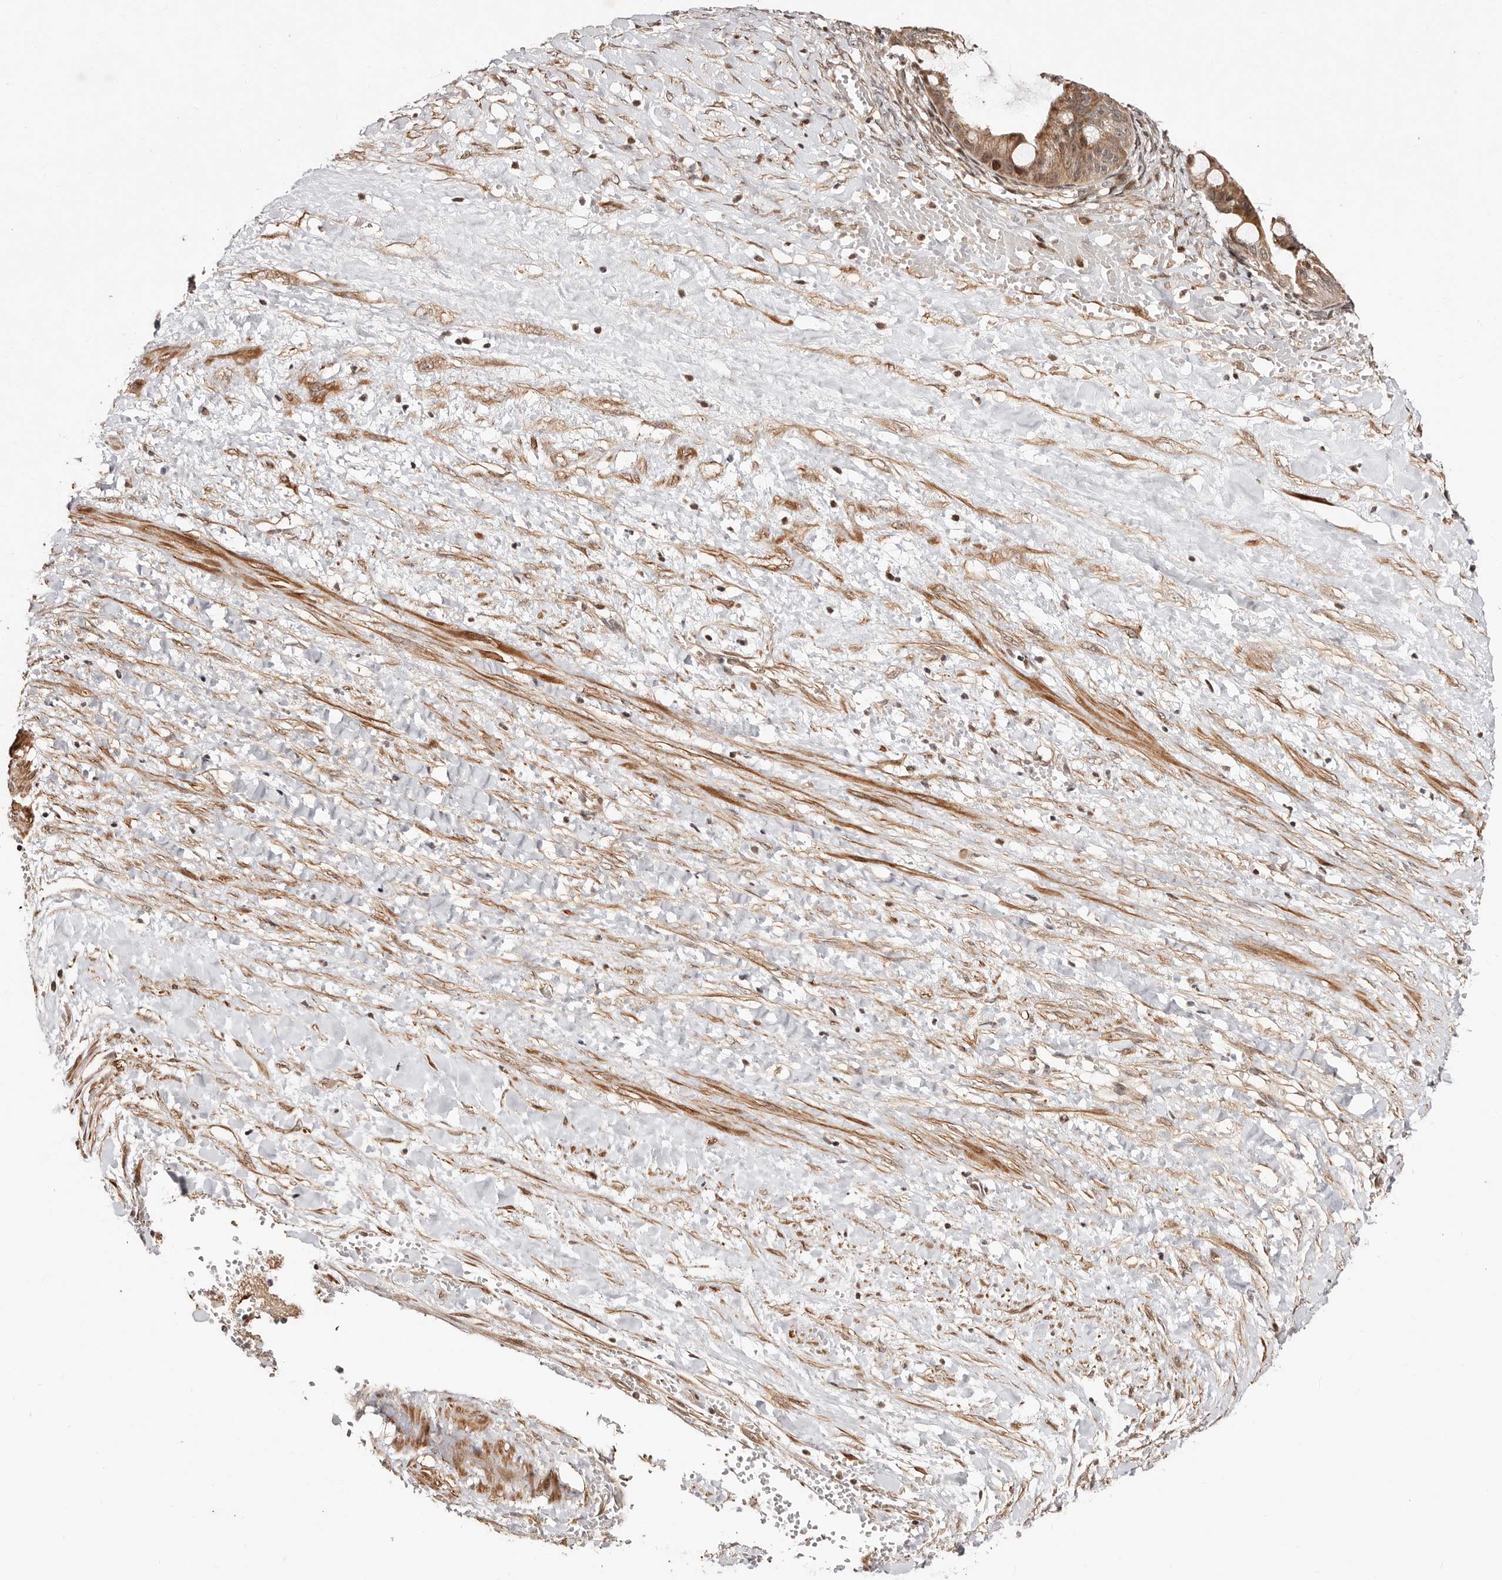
{"staining": {"intensity": "moderate", "quantity": ">75%", "location": "cytoplasmic/membranous"}, "tissue": "ovarian cancer", "cell_type": "Tumor cells", "image_type": "cancer", "snomed": [{"axis": "morphology", "description": "Cystadenocarcinoma, mucinous, NOS"}, {"axis": "topography", "description": "Ovary"}], "caption": "This image exhibits immunohistochemistry (IHC) staining of human mucinous cystadenocarcinoma (ovarian), with medium moderate cytoplasmic/membranous positivity in about >75% of tumor cells.", "gene": "HIVEP3", "patient": {"sex": "female", "age": 73}}